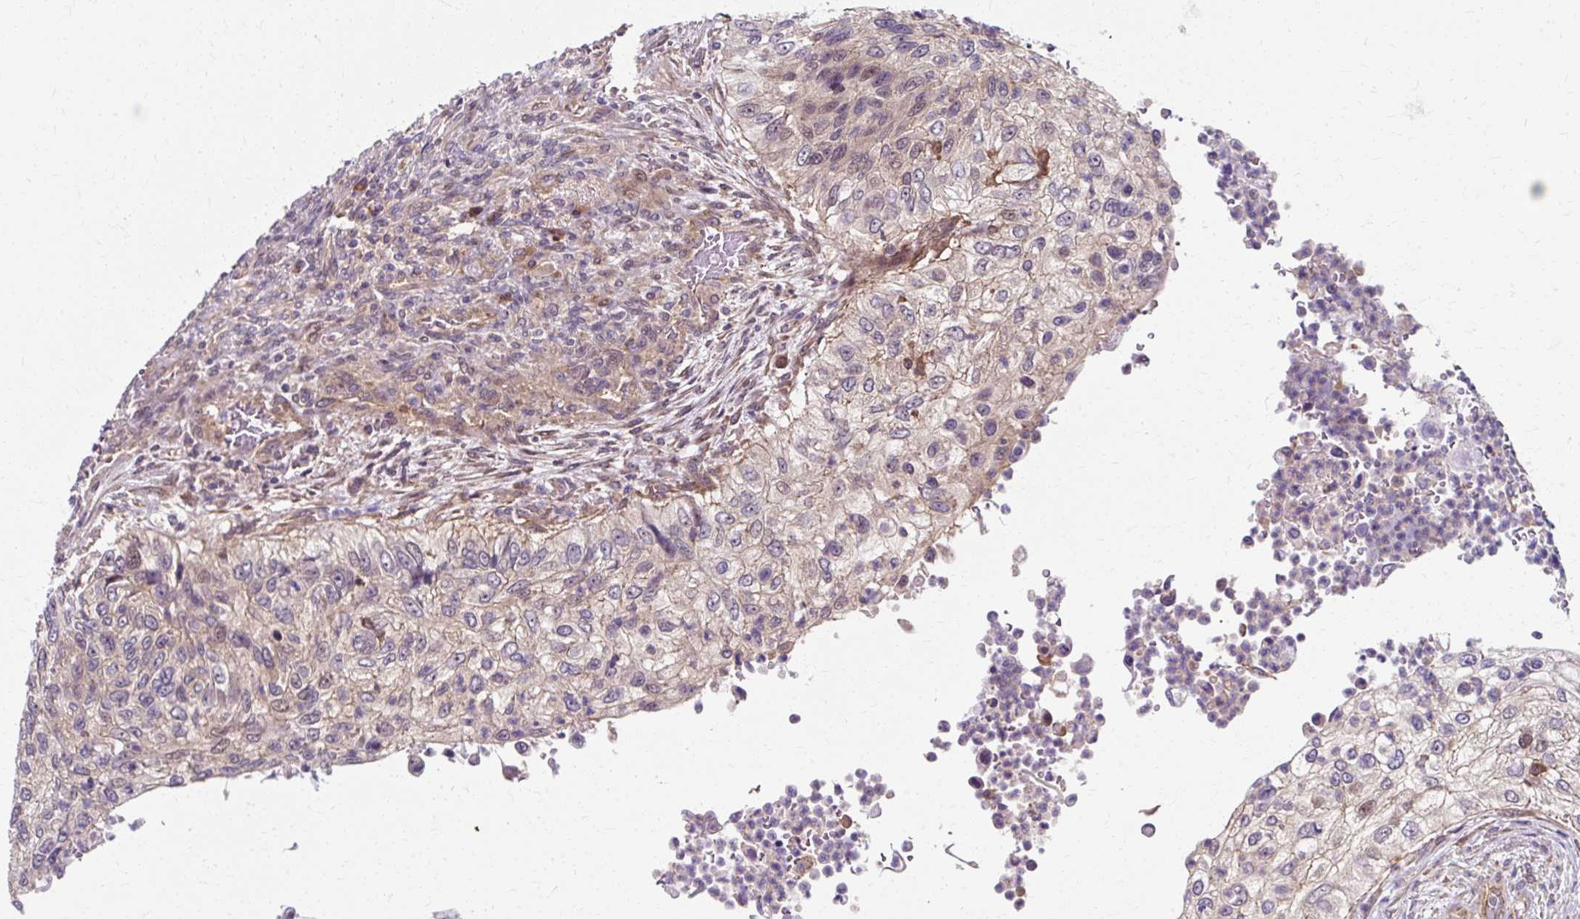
{"staining": {"intensity": "weak", "quantity": "<25%", "location": "cytoplasmic/membranous,nuclear"}, "tissue": "urothelial cancer", "cell_type": "Tumor cells", "image_type": "cancer", "snomed": [{"axis": "morphology", "description": "Urothelial carcinoma, High grade"}, {"axis": "topography", "description": "Urinary bladder"}], "caption": "Protein analysis of urothelial cancer reveals no significant positivity in tumor cells. (DAB immunohistochemistry with hematoxylin counter stain).", "gene": "ZNF555", "patient": {"sex": "female", "age": 60}}